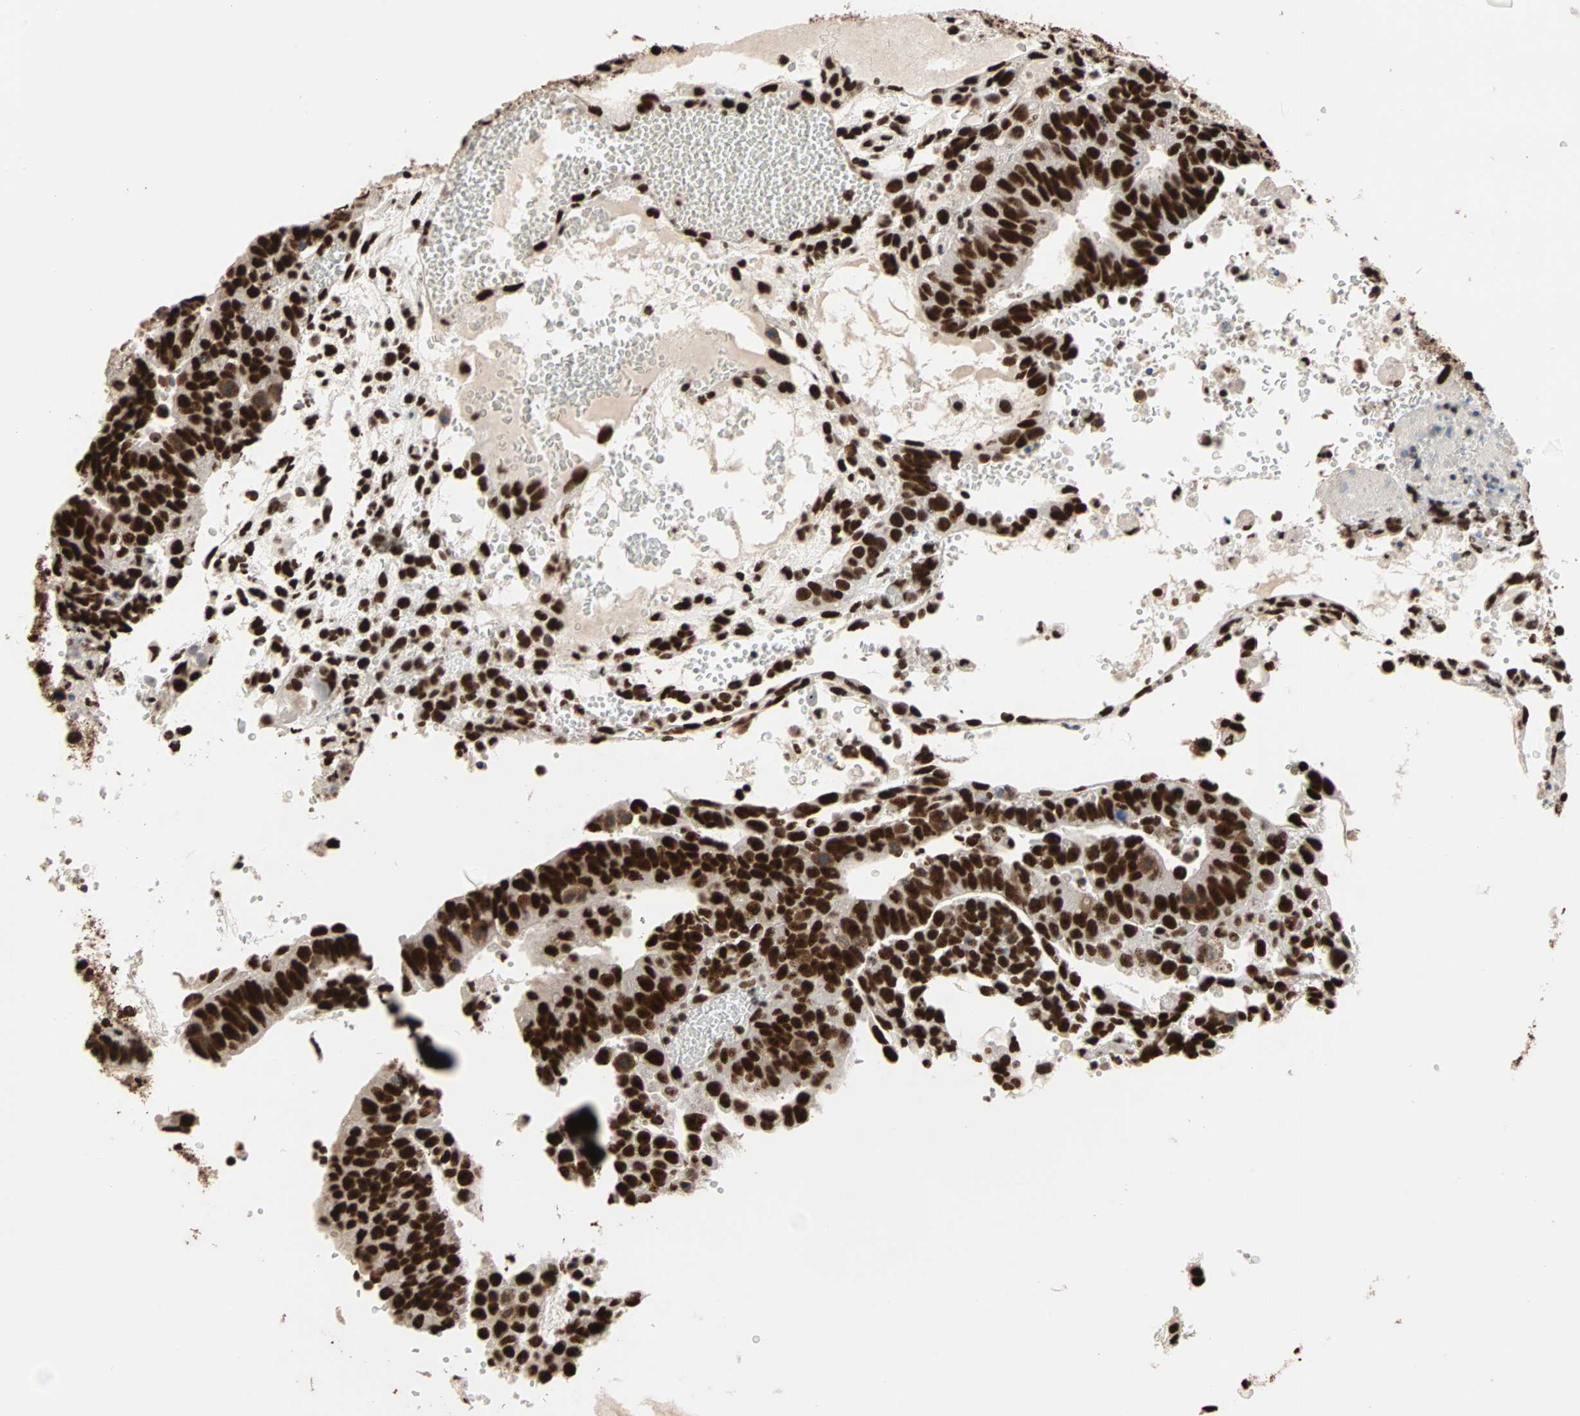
{"staining": {"intensity": "strong", "quantity": ">75%", "location": "nuclear"}, "tissue": "testis cancer", "cell_type": "Tumor cells", "image_type": "cancer", "snomed": [{"axis": "morphology", "description": "Seminoma, NOS"}, {"axis": "morphology", "description": "Carcinoma, Embryonal, NOS"}, {"axis": "topography", "description": "Testis"}], "caption": "Immunohistochemistry (IHC) micrograph of seminoma (testis) stained for a protein (brown), which exhibits high levels of strong nuclear staining in about >75% of tumor cells.", "gene": "ILF2", "patient": {"sex": "male", "age": 52}}